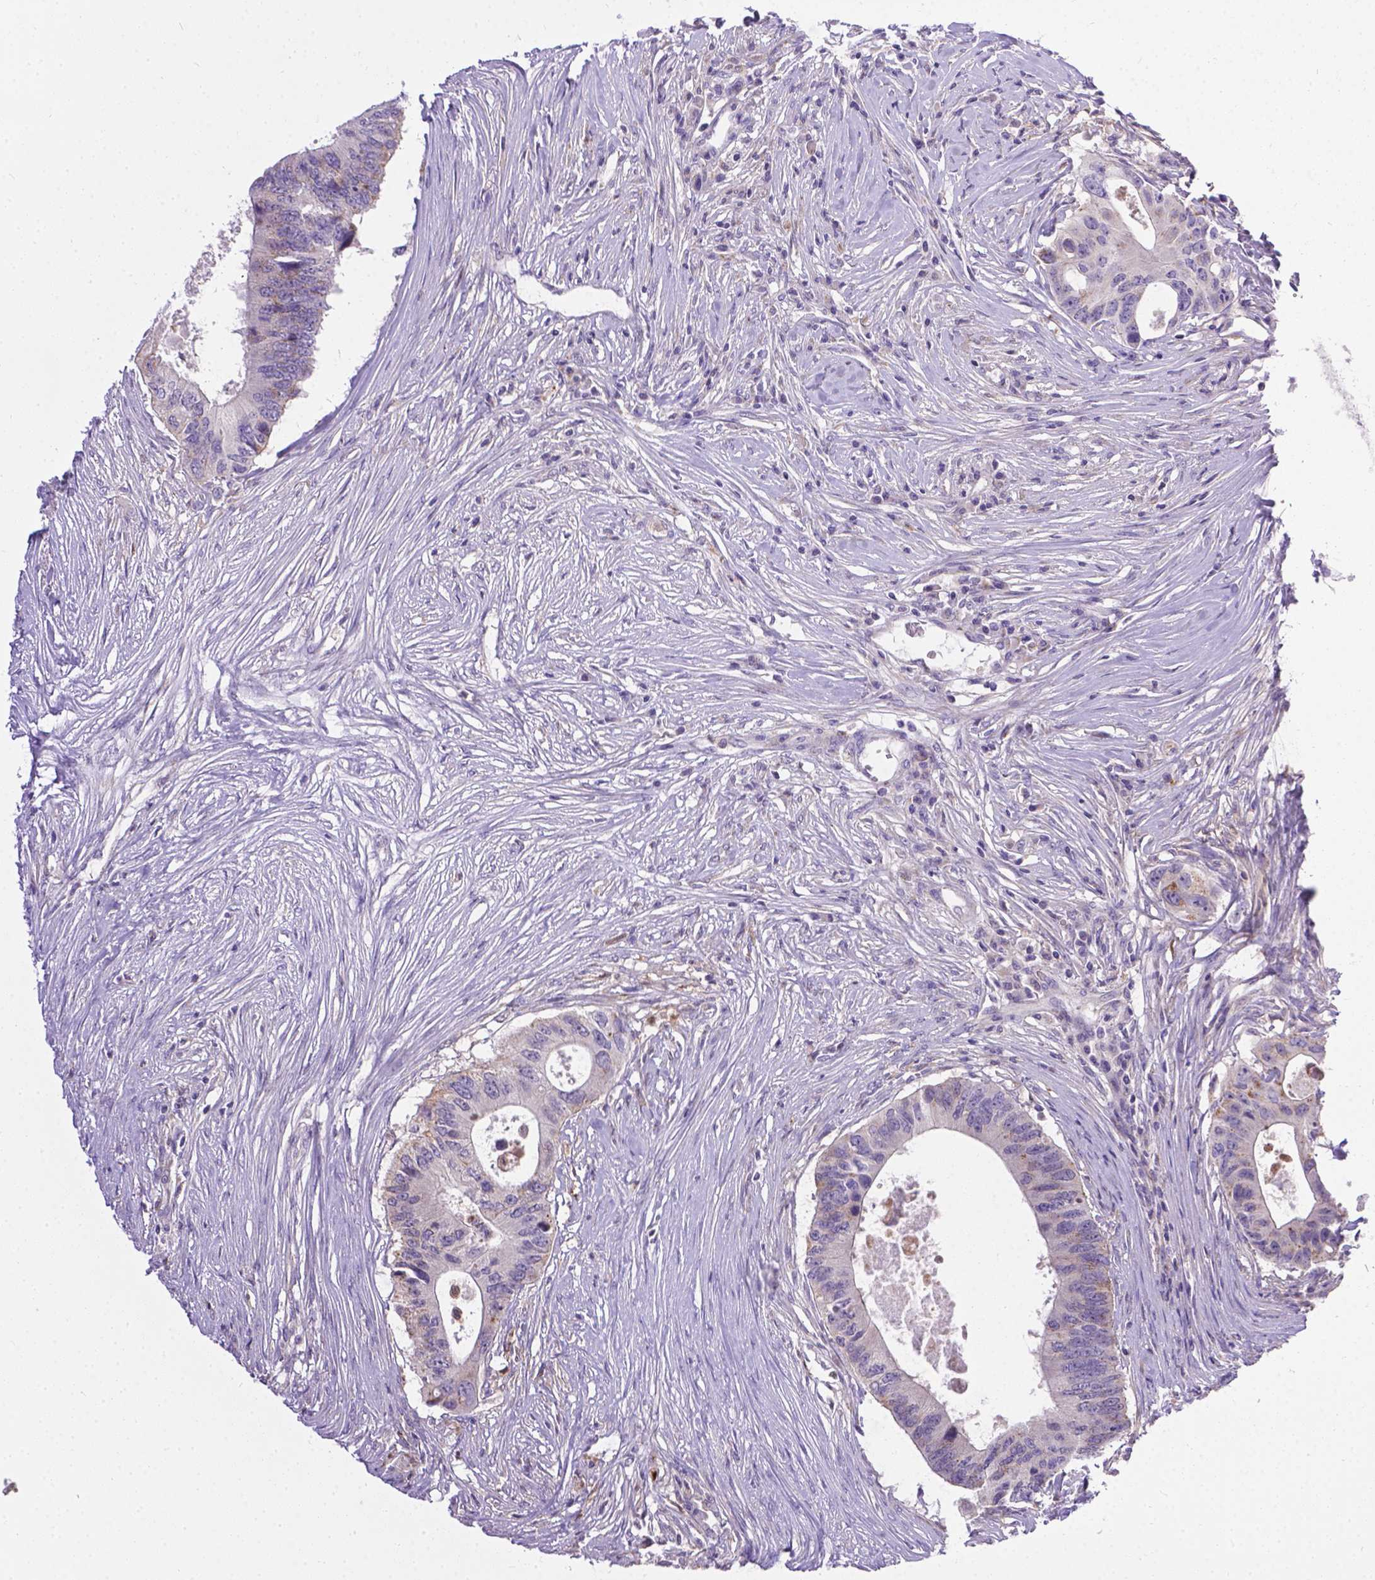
{"staining": {"intensity": "moderate", "quantity": "<25%", "location": "cytoplasmic/membranous"}, "tissue": "colorectal cancer", "cell_type": "Tumor cells", "image_type": "cancer", "snomed": [{"axis": "morphology", "description": "Adenocarcinoma, NOS"}, {"axis": "topography", "description": "Colon"}], "caption": "Human adenocarcinoma (colorectal) stained with a brown dye exhibits moderate cytoplasmic/membranous positive expression in about <25% of tumor cells.", "gene": "TM4SF18", "patient": {"sex": "male", "age": 71}}